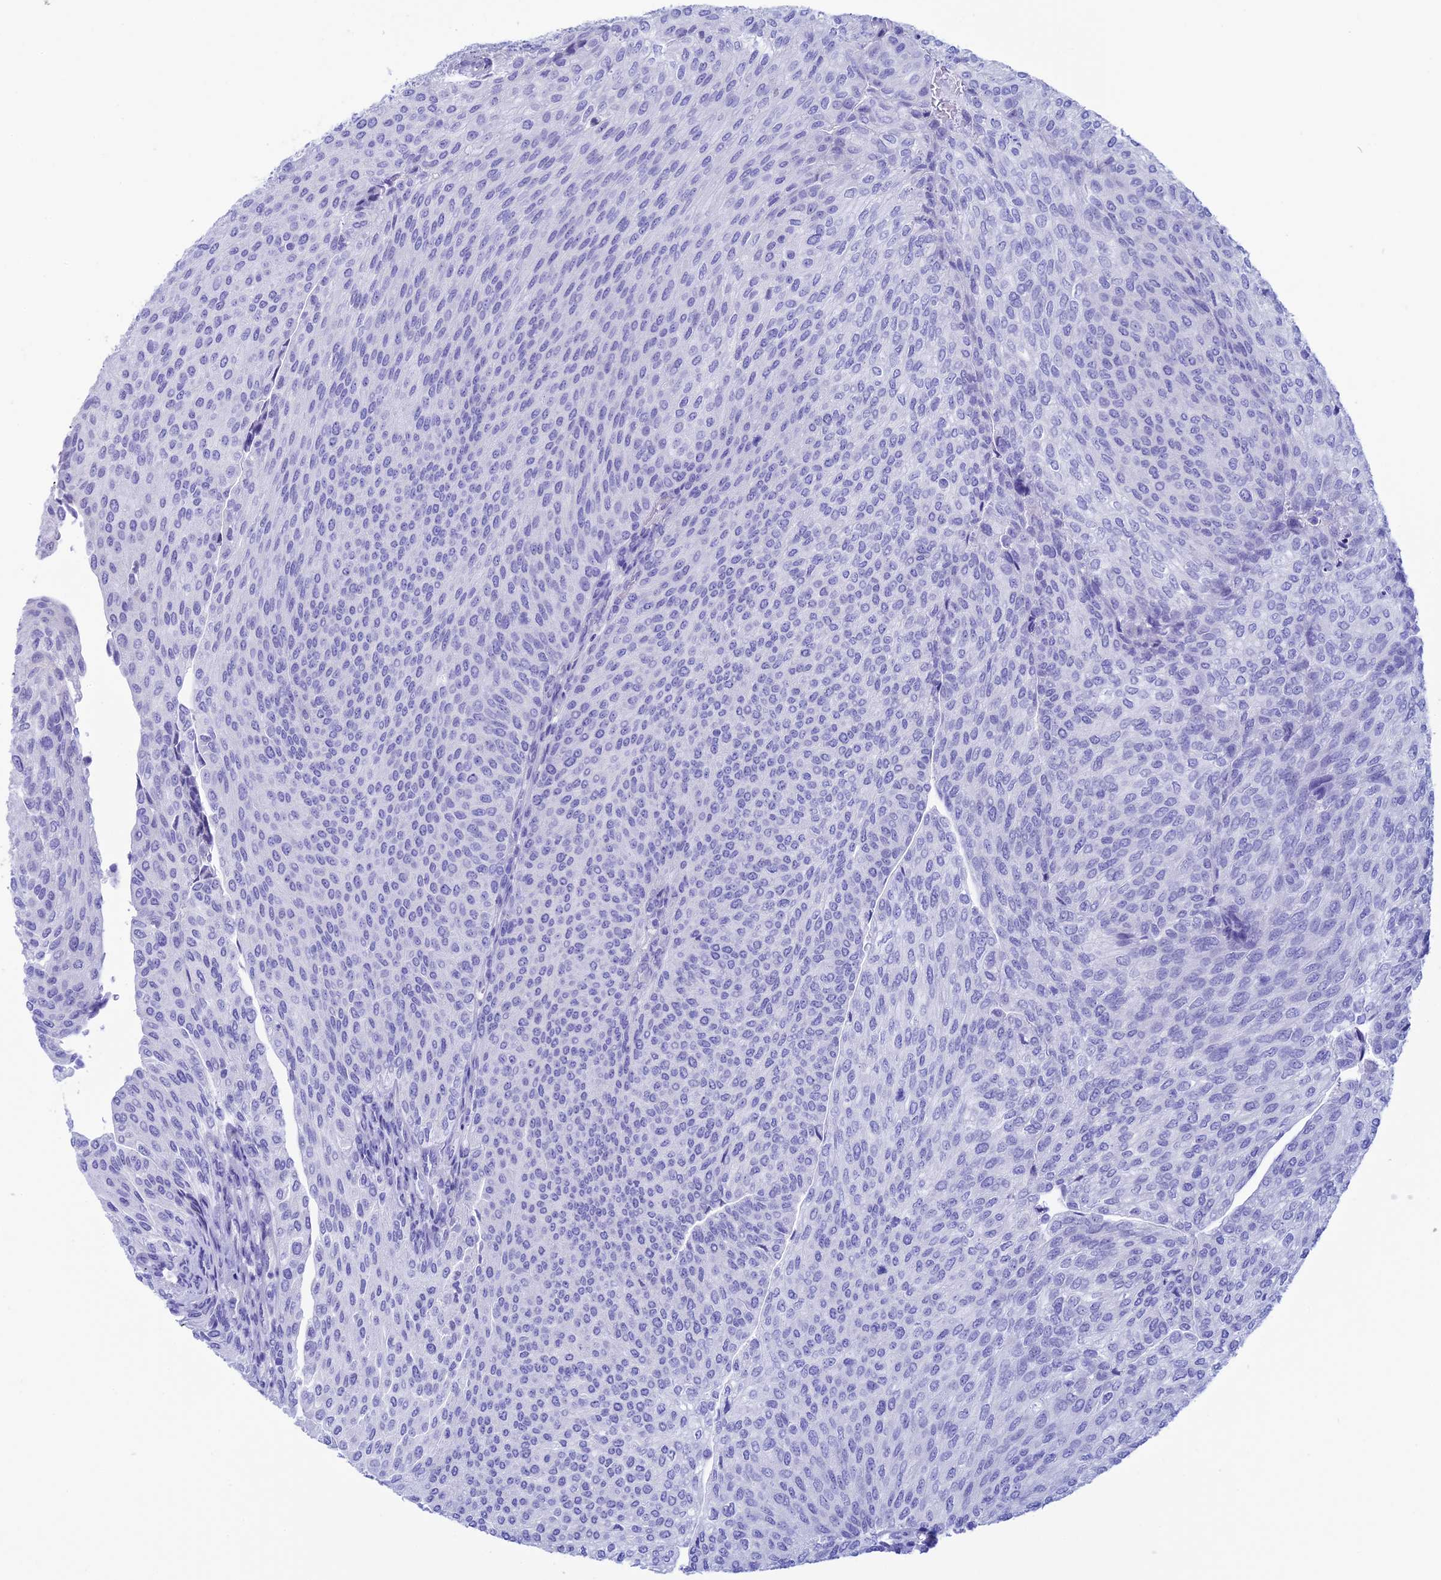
{"staining": {"intensity": "negative", "quantity": "none", "location": "none"}, "tissue": "urothelial cancer", "cell_type": "Tumor cells", "image_type": "cancer", "snomed": [{"axis": "morphology", "description": "Urothelial carcinoma, High grade"}, {"axis": "topography", "description": "Urinary bladder"}], "caption": "Photomicrograph shows no significant protein positivity in tumor cells of urothelial cancer.", "gene": "GNGT2", "patient": {"sex": "female", "age": 79}}